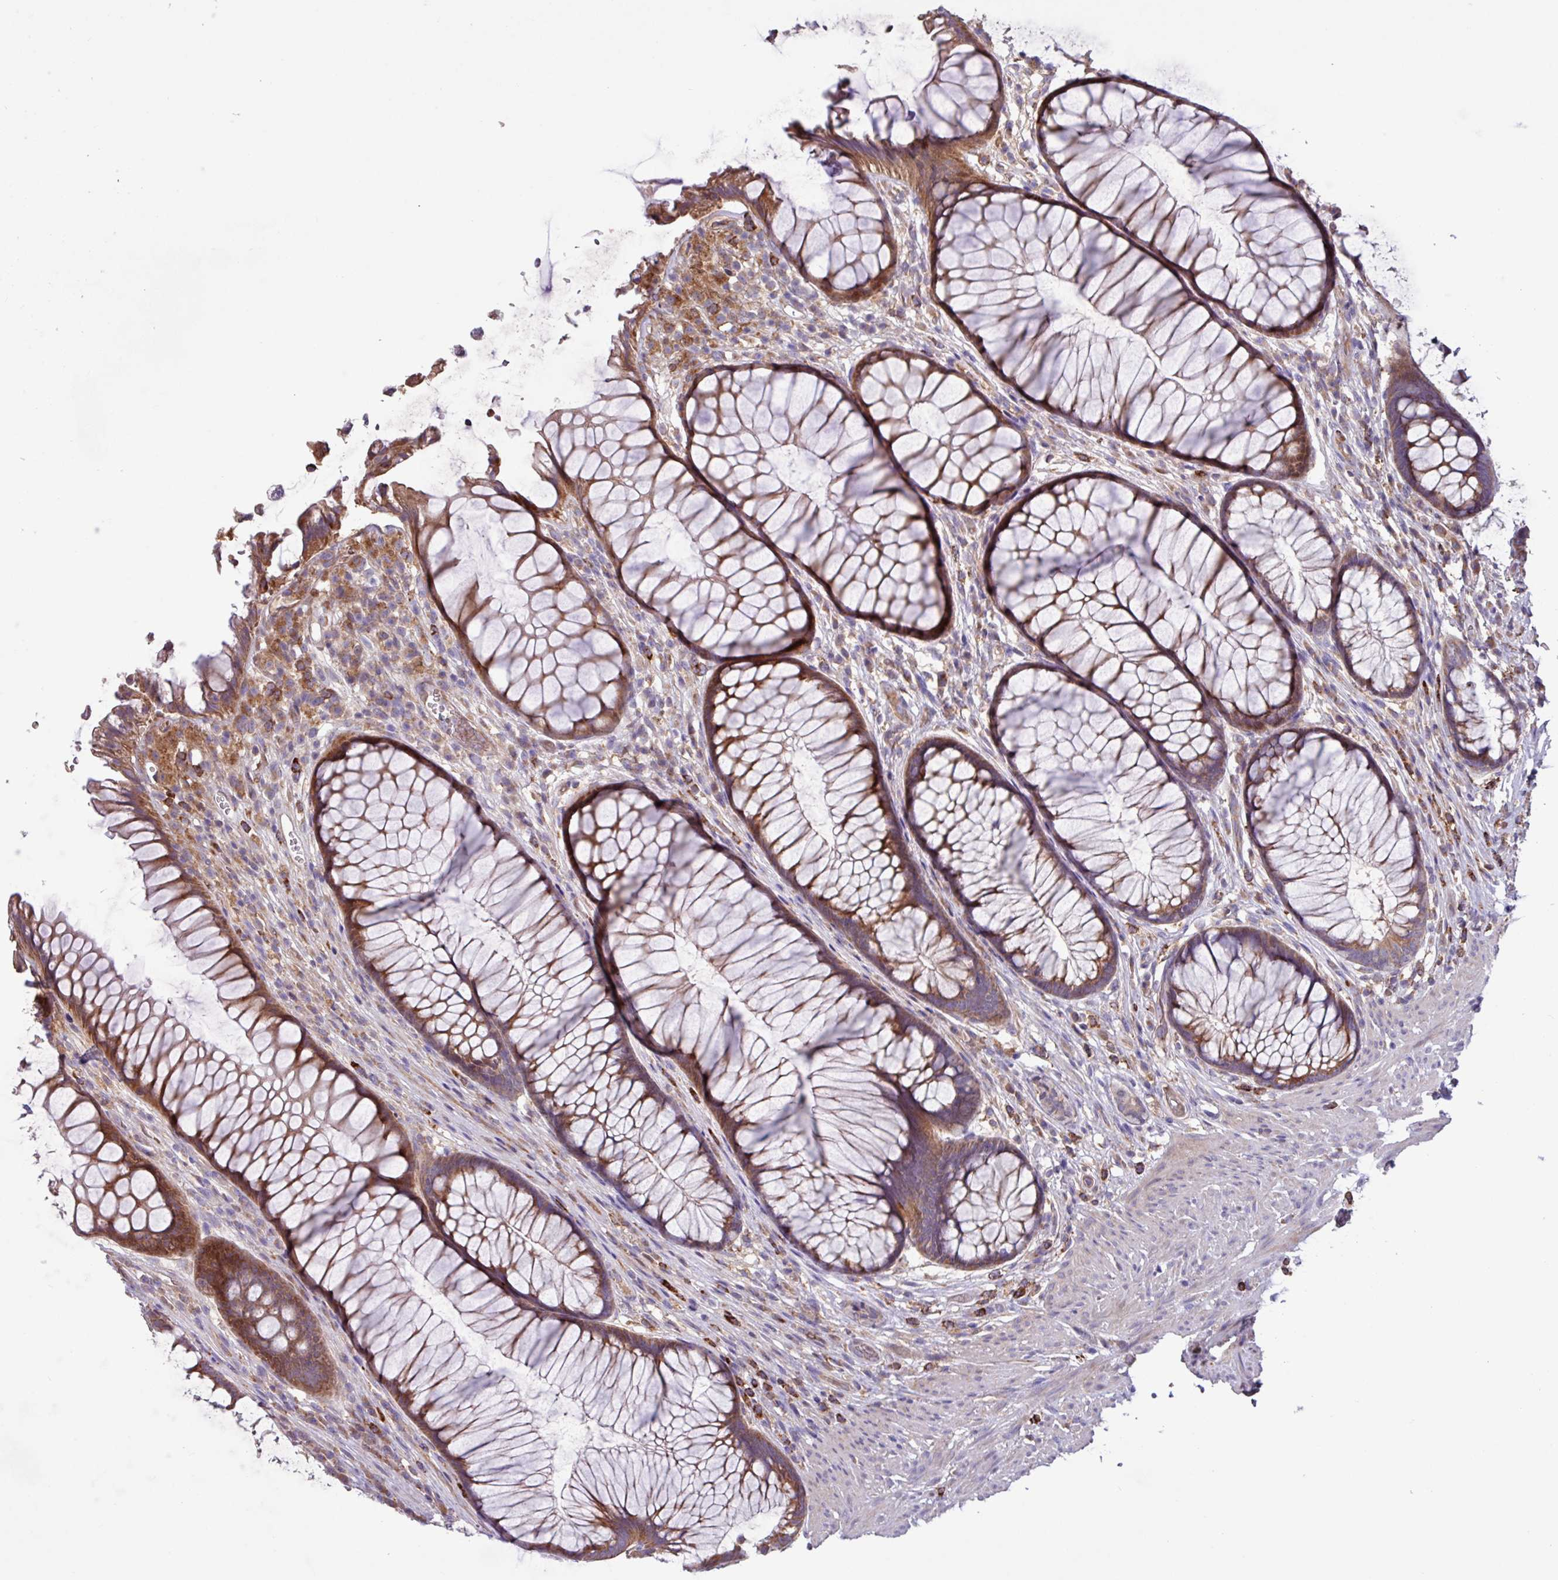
{"staining": {"intensity": "moderate", "quantity": ">75%", "location": "cytoplasmic/membranous"}, "tissue": "rectum", "cell_type": "Glandular cells", "image_type": "normal", "snomed": [{"axis": "morphology", "description": "Normal tissue, NOS"}, {"axis": "topography", "description": "Smooth muscle"}, {"axis": "topography", "description": "Rectum"}], "caption": "Rectum stained with immunohistochemistry exhibits moderate cytoplasmic/membranous expression in about >75% of glandular cells.", "gene": "PTPRQ", "patient": {"sex": "male", "age": 53}}